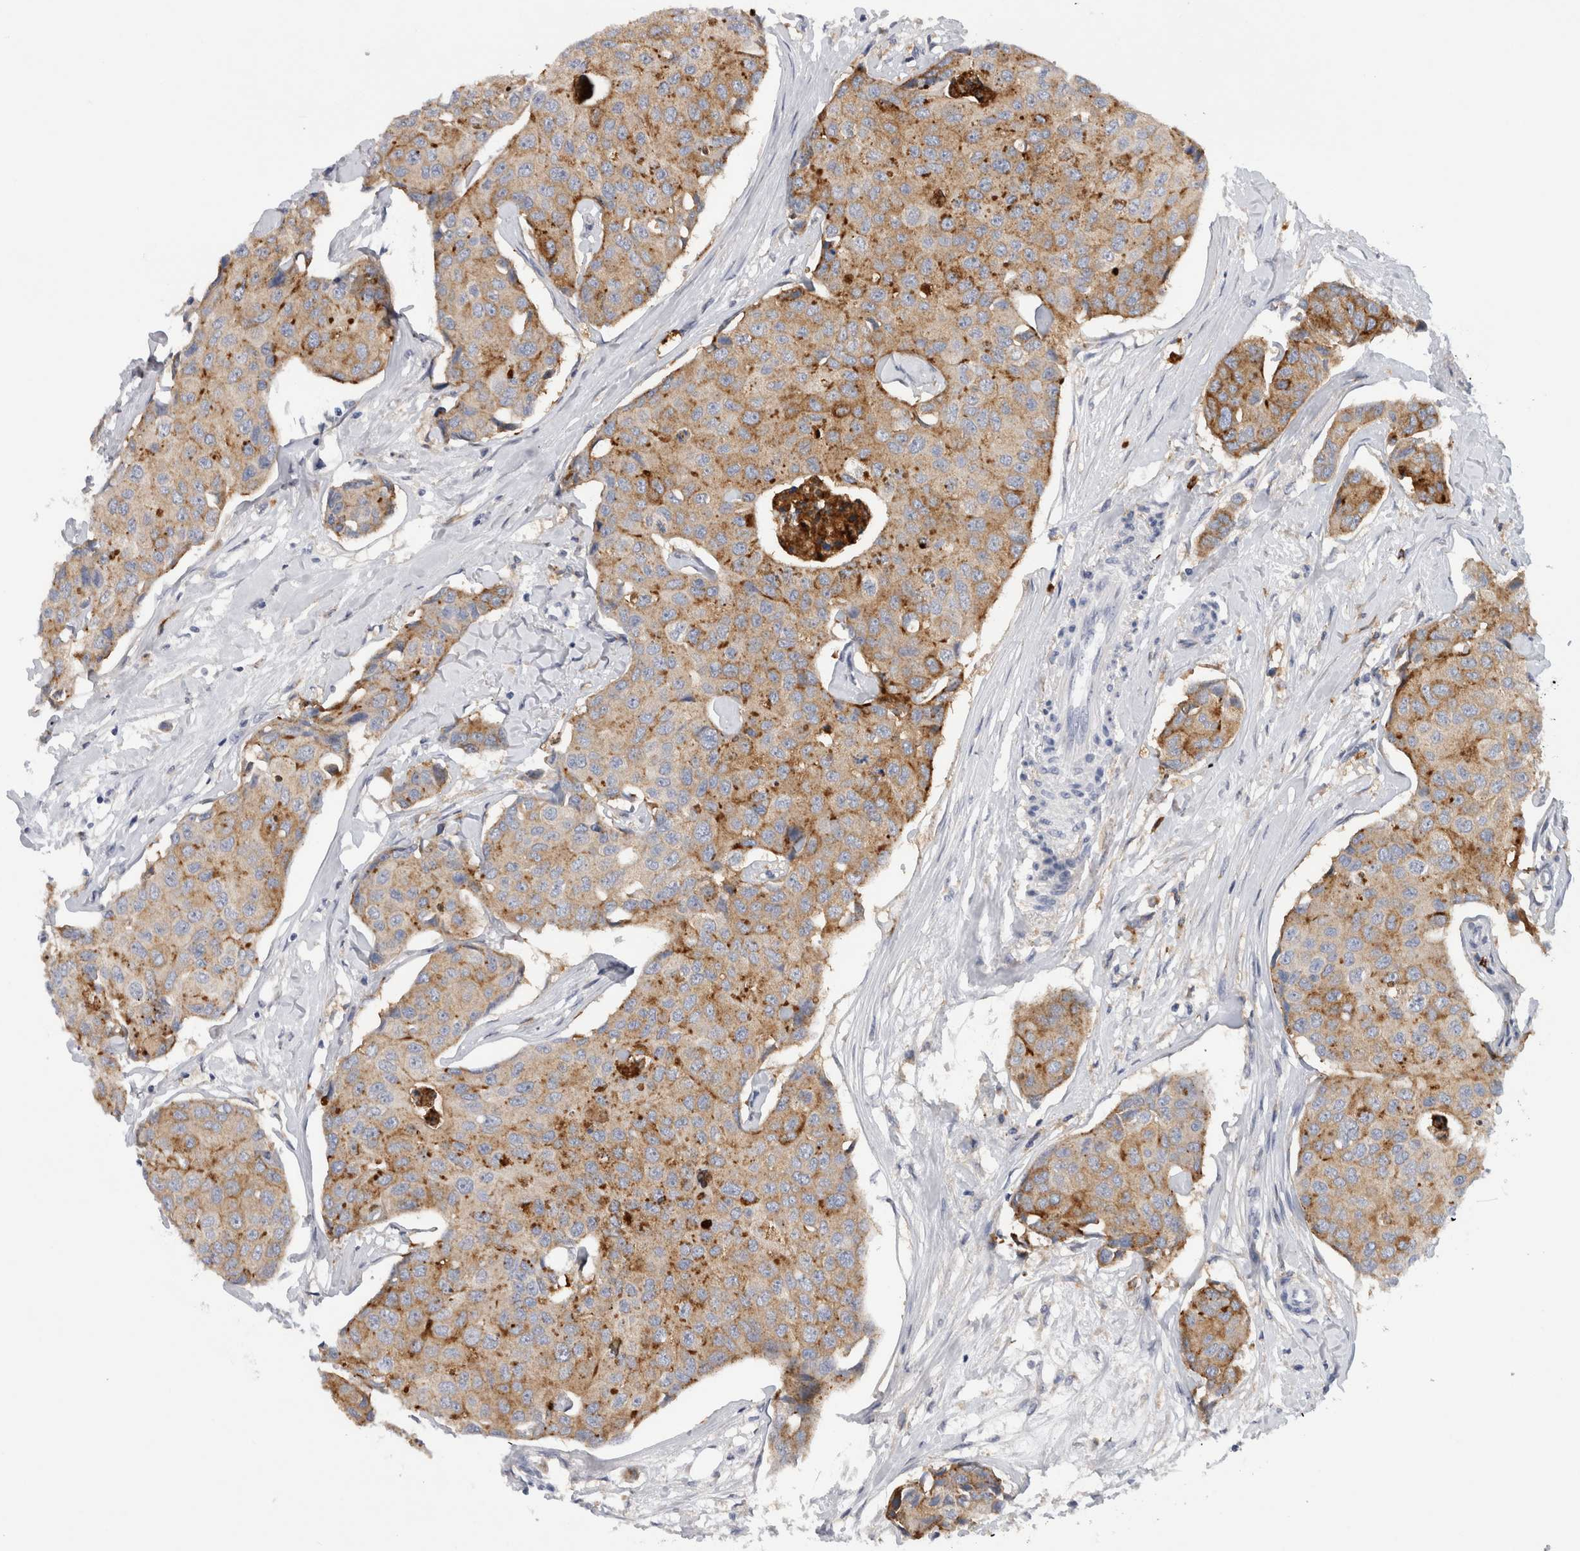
{"staining": {"intensity": "moderate", "quantity": ">75%", "location": "cytoplasmic/membranous"}, "tissue": "breast cancer", "cell_type": "Tumor cells", "image_type": "cancer", "snomed": [{"axis": "morphology", "description": "Duct carcinoma"}, {"axis": "topography", "description": "Breast"}], "caption": "Breast cancer stained with a protein marker exhibits moderate staining in tumor cells.", "gene": "CD63", "patient": {"sex": "female", "age": 80}}